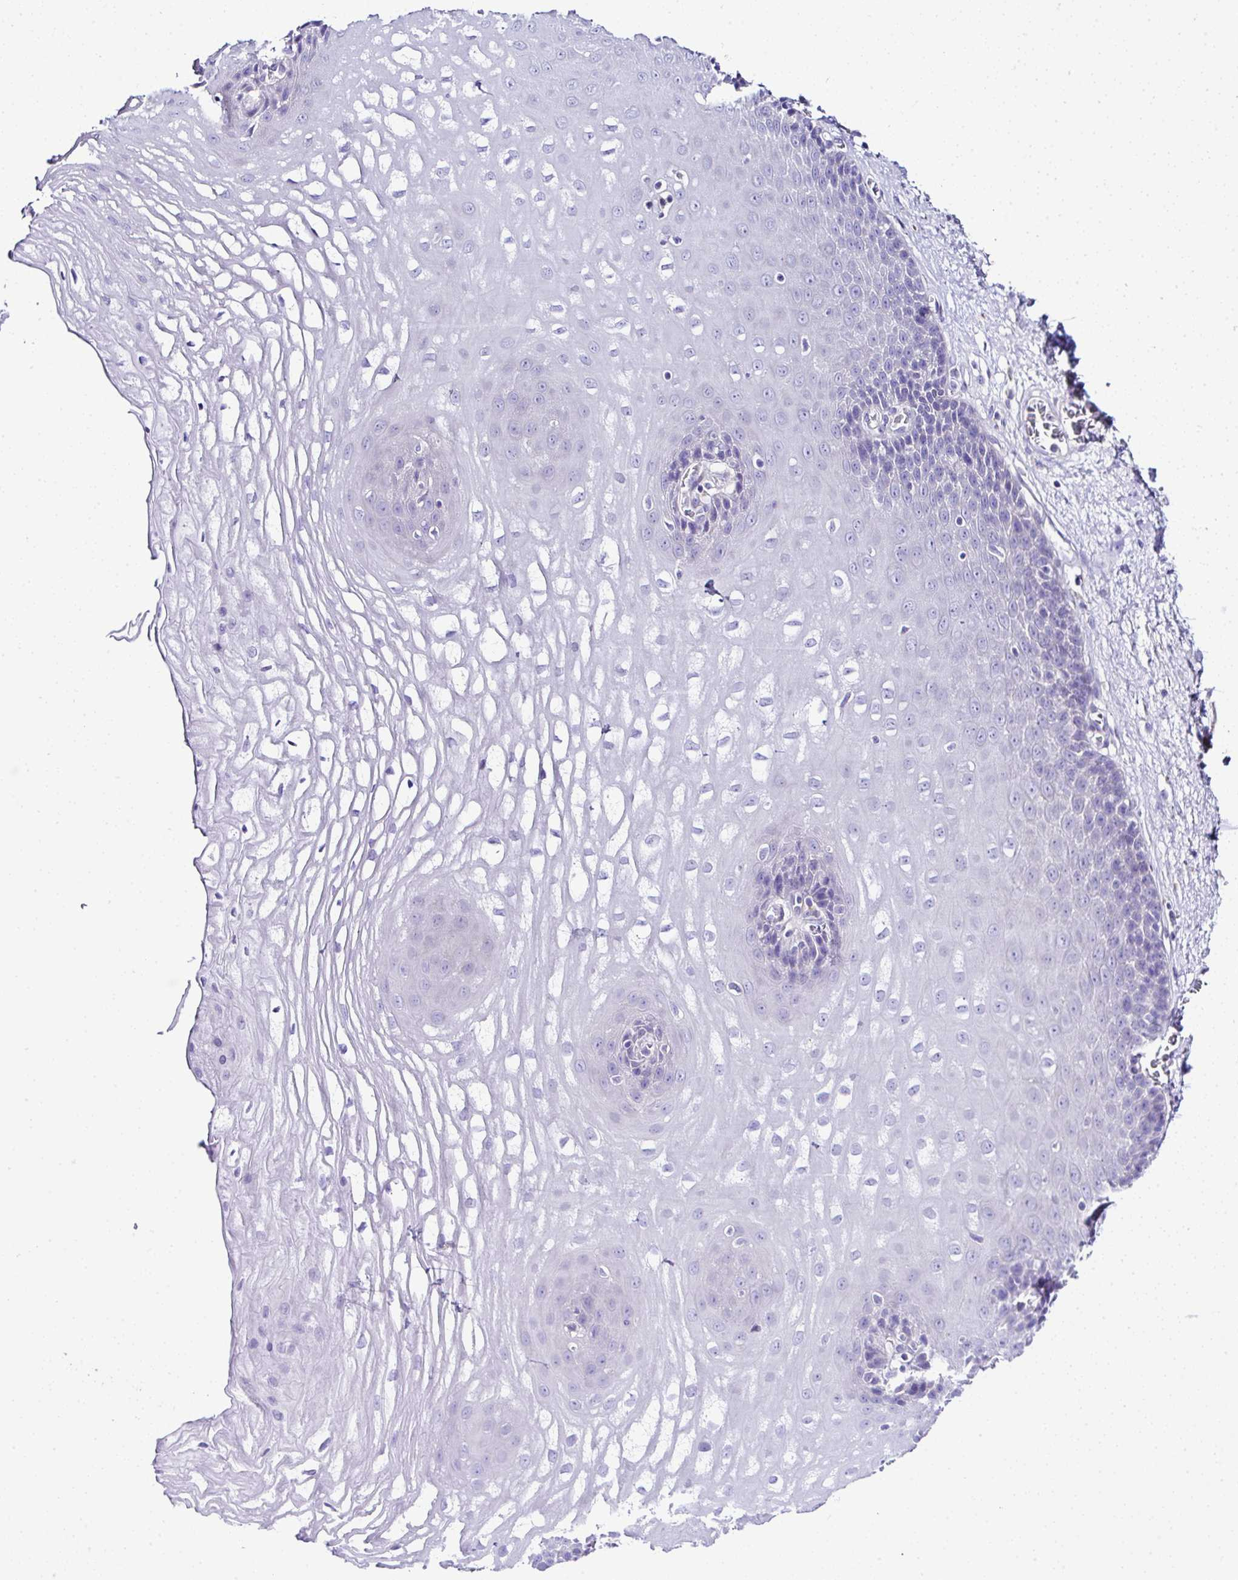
{"staining": {"intensity": "negative", "quantity": "none", "location": "none"}, "tissue": "esophagus", "cell_type": "Squamous epithelial cells", "image_type": "normal", "snomed": [{"axis": "morphology", "description": "Normal tissue, NOS"}, {"axis": "topography", "description": "Esophagus"}], "caption": "Immunohistochemistry micrograph of unremarkable esophagus: human esophagus stained with DAB (3,3'-diaminobenzidine) reveals no significant protein positivity in squamous epithelial cells.", "gene": "OR4P4", "patient": {"sex": "male", "age": 62}}